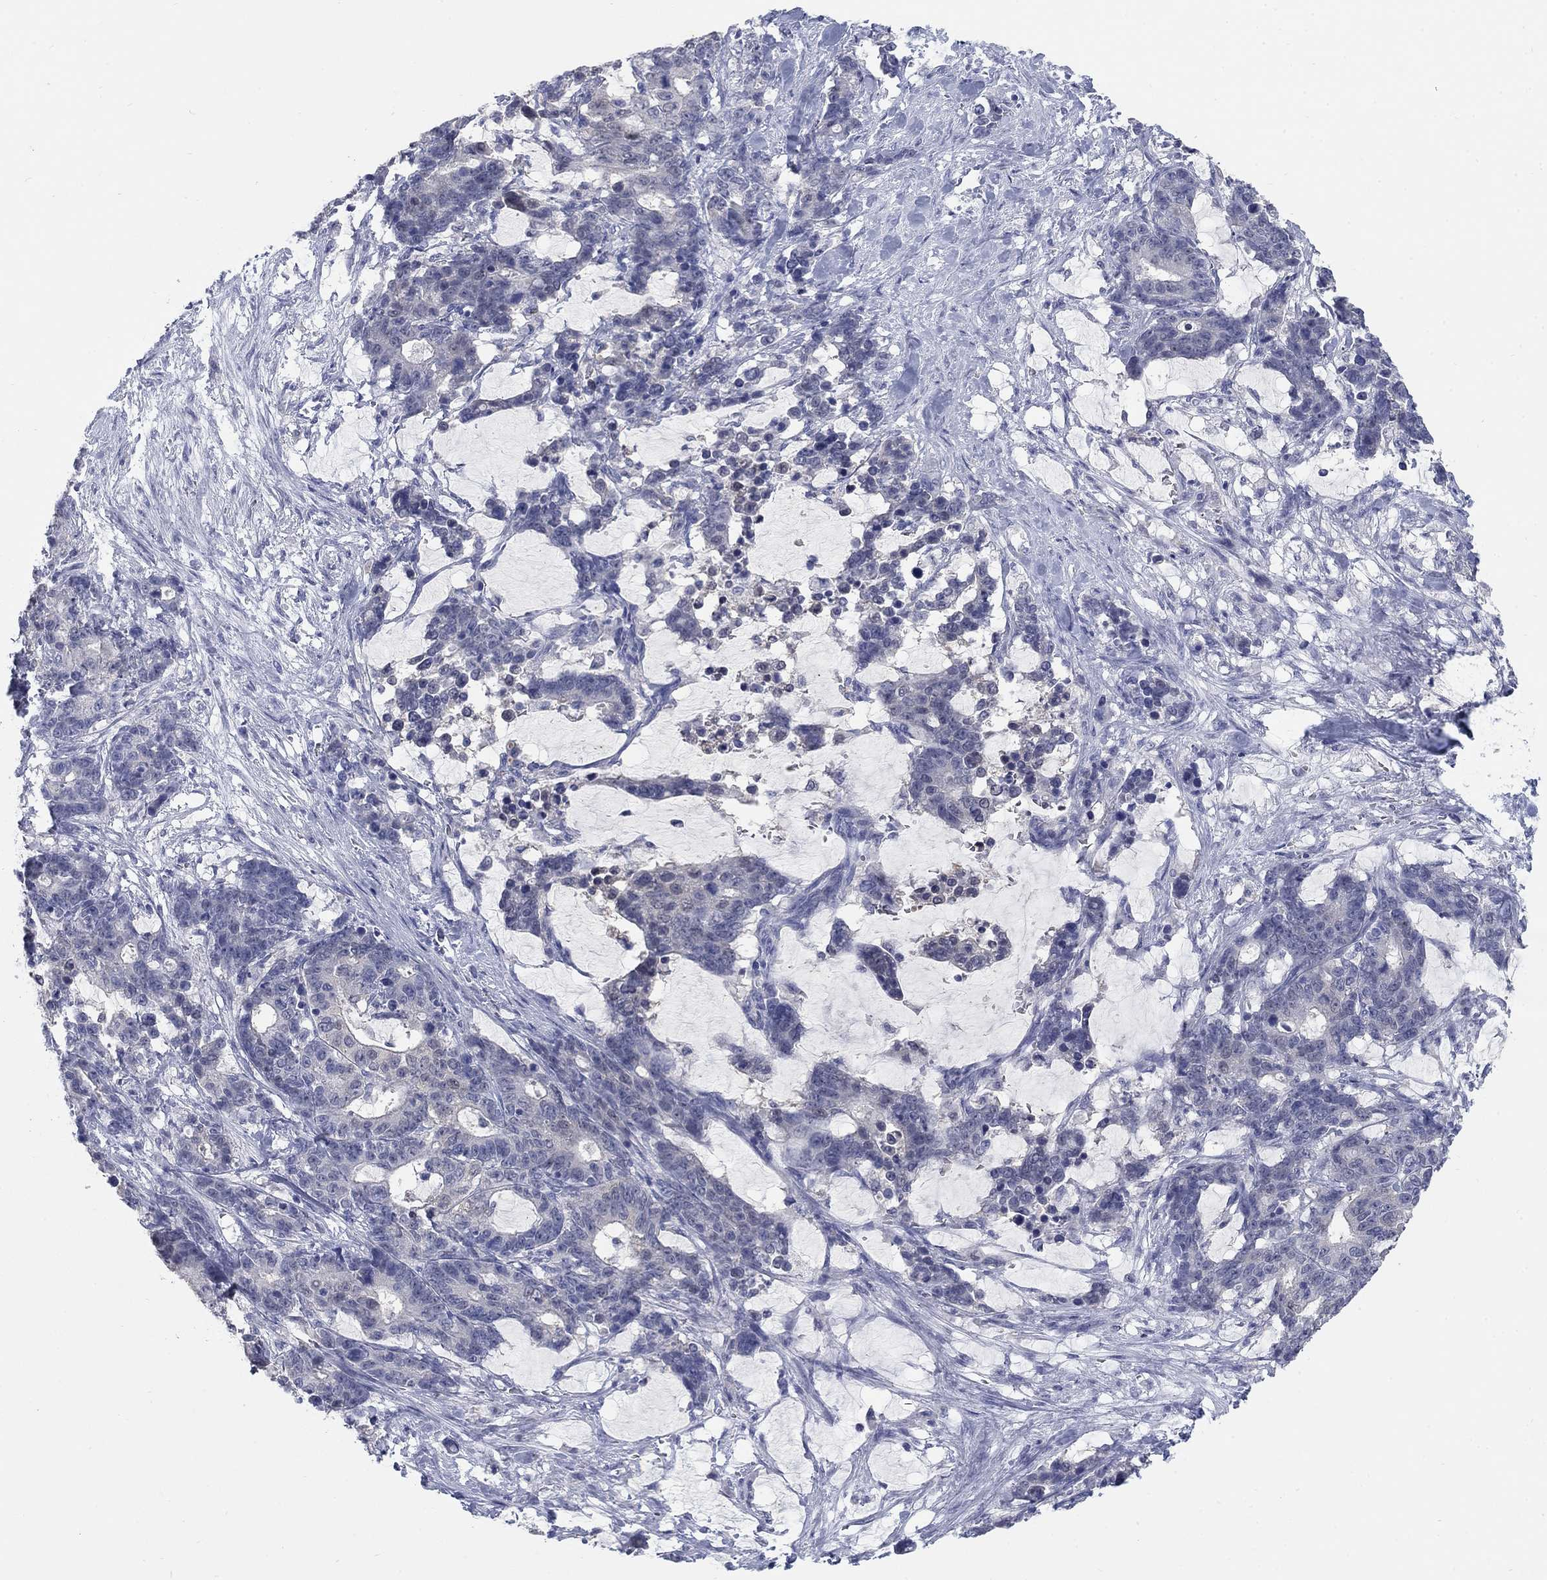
{"staining": {"intensity": "negative", "quantity": "none", "location": "none"}, "tissue": "stomach cancer", "cell_type": "Tumor cells", "image_type": "cancer", "snomed": [{"axis": "morphology", "description": "Normal tissue, NOS"}, {"axis": "morphology", "description": "Adenocarcinoma, NOS"}, {"axis": "topography", "description": "Stomach"}], "caption": "The image demonstrates no significant positivity in tumor cells of stomach cancer.", "gene": "ATP6V1G2", "patient": {"sex": "female", "age": 64}}